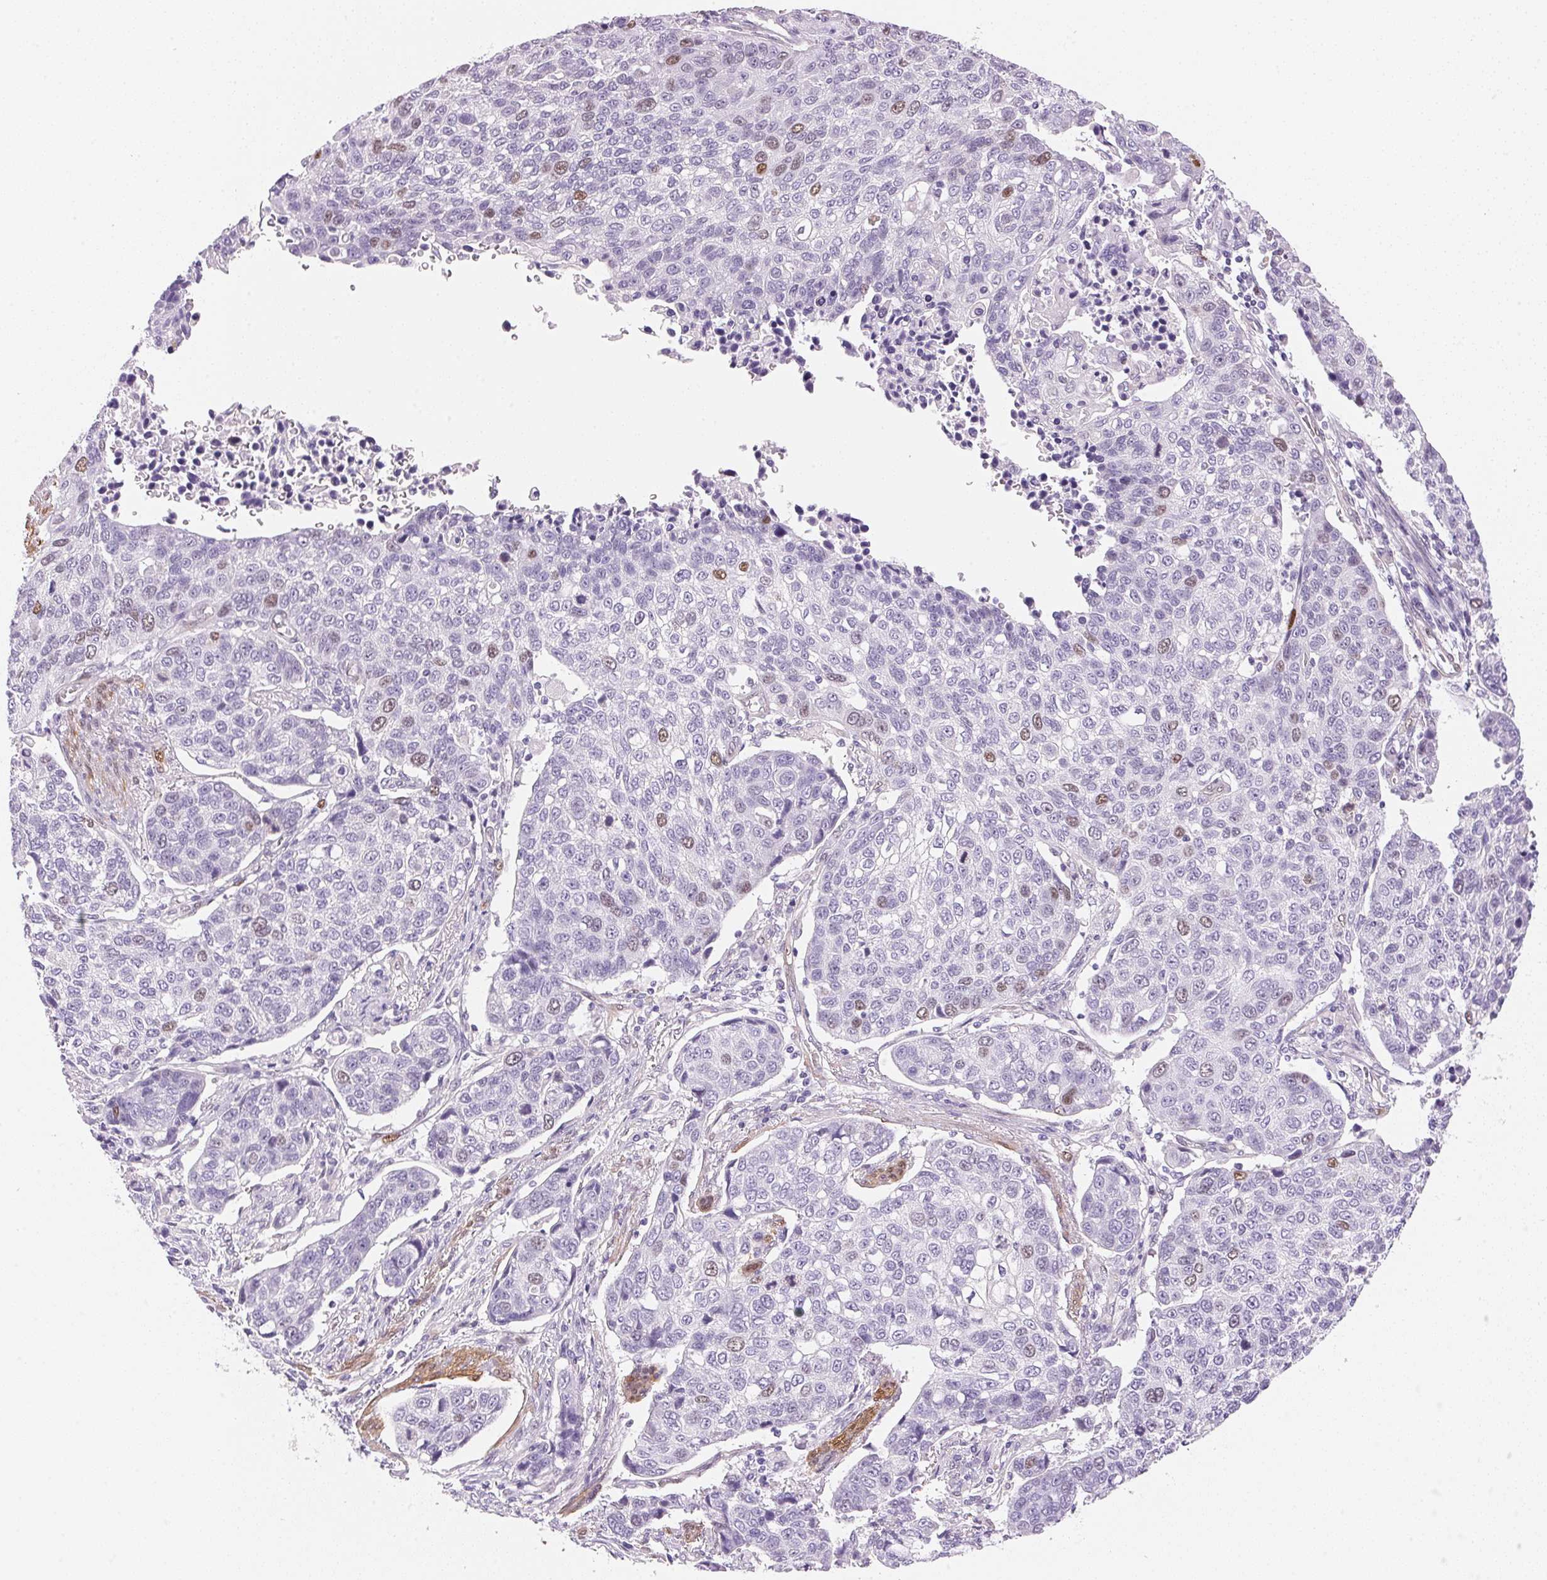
{"staining": {"intensity": "weak", "quantity": "<25%", "location": "nuclear"}, "tissue": "lung cancer", "cell_type": "Tumor cells", "image_type": "cancer", "snomed": [{"axis": "morphology", "description": "Squamous cell carcinoma, NOS"}, {"axis": "topography", "description": "Lymph node"}, {"axis": "topography", "description": "Lung"}], "caption": "Micrograph shows no significant protein positivity in tumor cells of lung squamous cell carcinoma. (DAB IHC, high magnification).", "gene": "SMTN", "patient": {"sex": "male", "age": 61}}